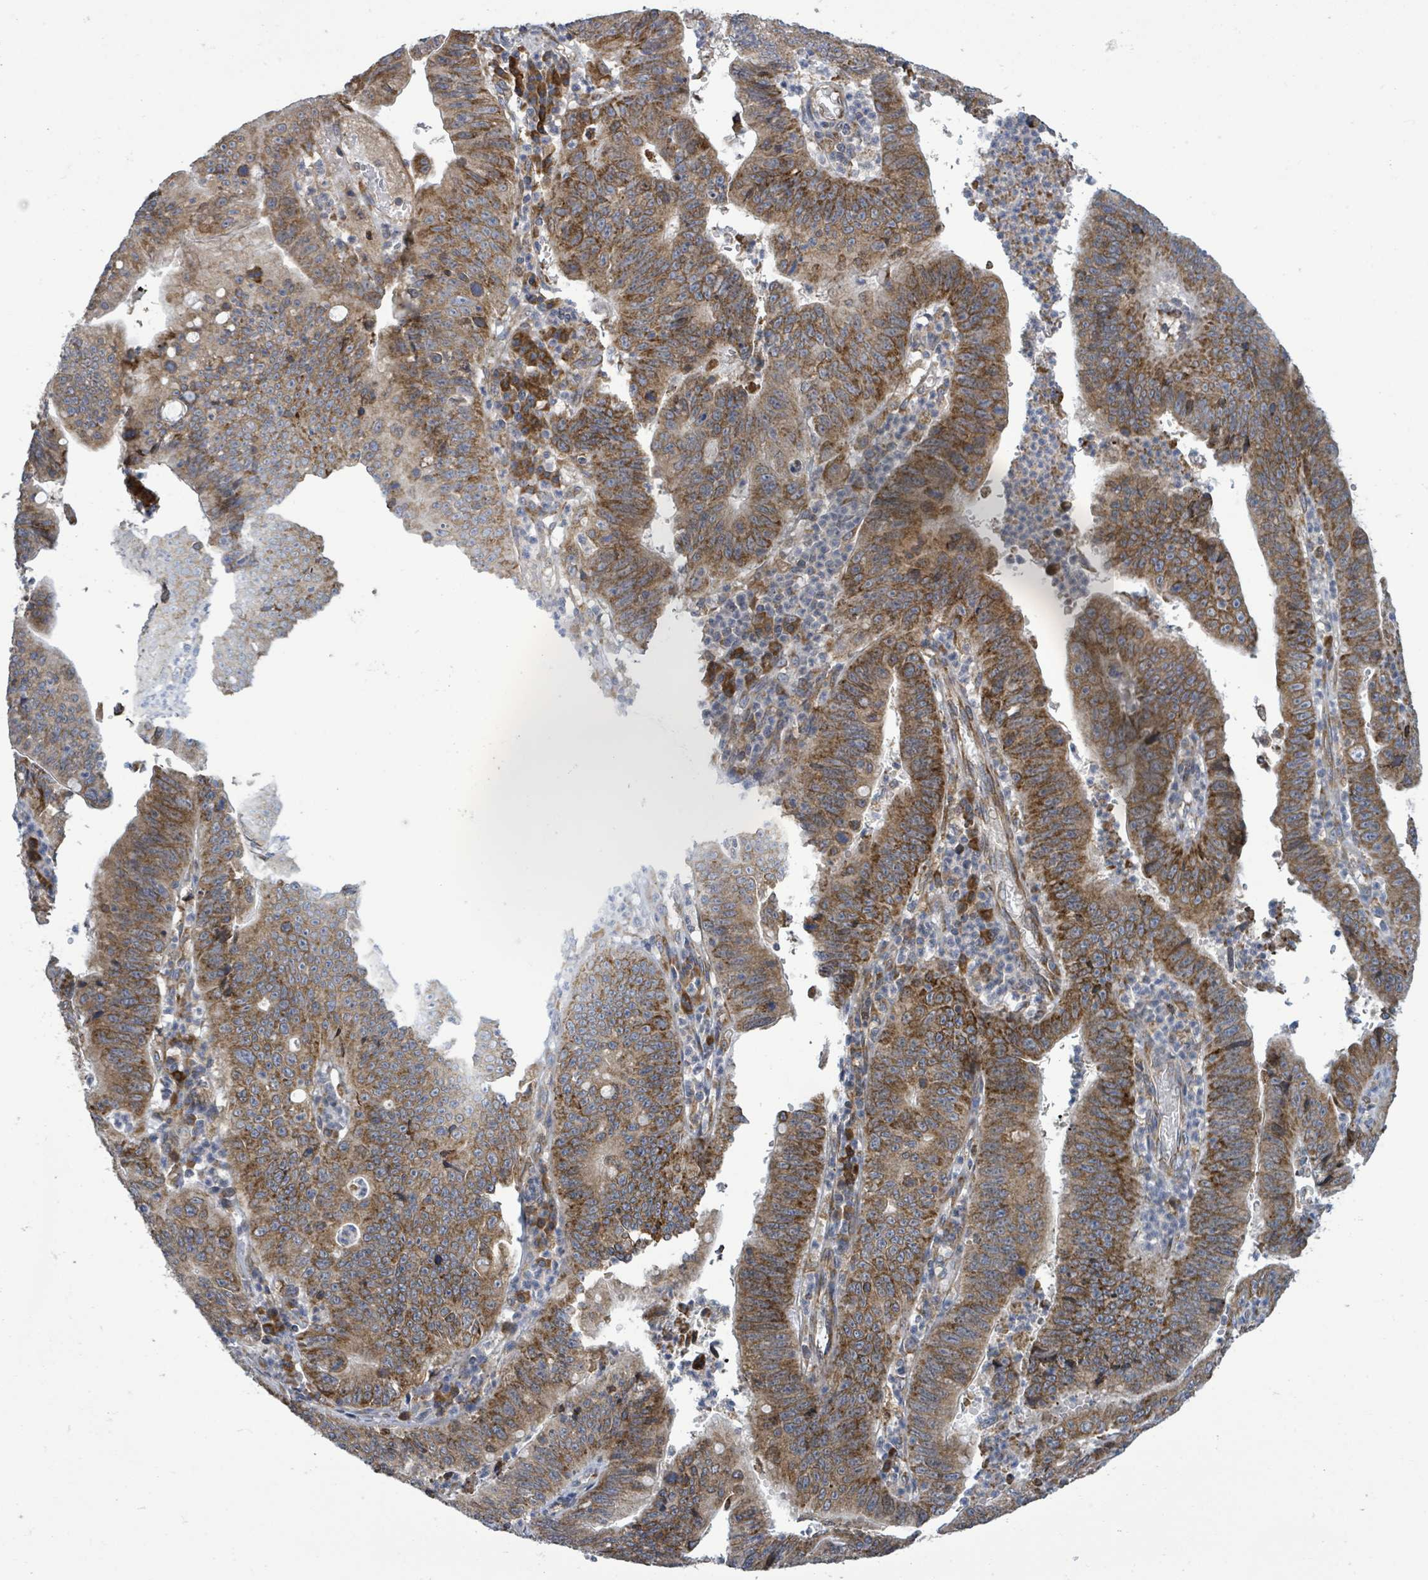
{"staining": {"intensity": "strong", "quantity": ">75%", "location": "cytoplasmic/membranous"}, "tissue": "stomach cancer", "cell_type": "Tumor cells", "image_type": "cancer", "snomed": [{"axis": "morphology", "description": "Adenocarcinoma, NOS"}, {"axis": "topography", "description": "Stomach"}], "caption": "Adenocarcinoma (stomach) stained with a brown dye reveals strong cytoplasmic/membranous positive positivity in about >75% of tumor cells.", "gene": "NOMO1", "patient": {"sex": "male", "age": 59}}